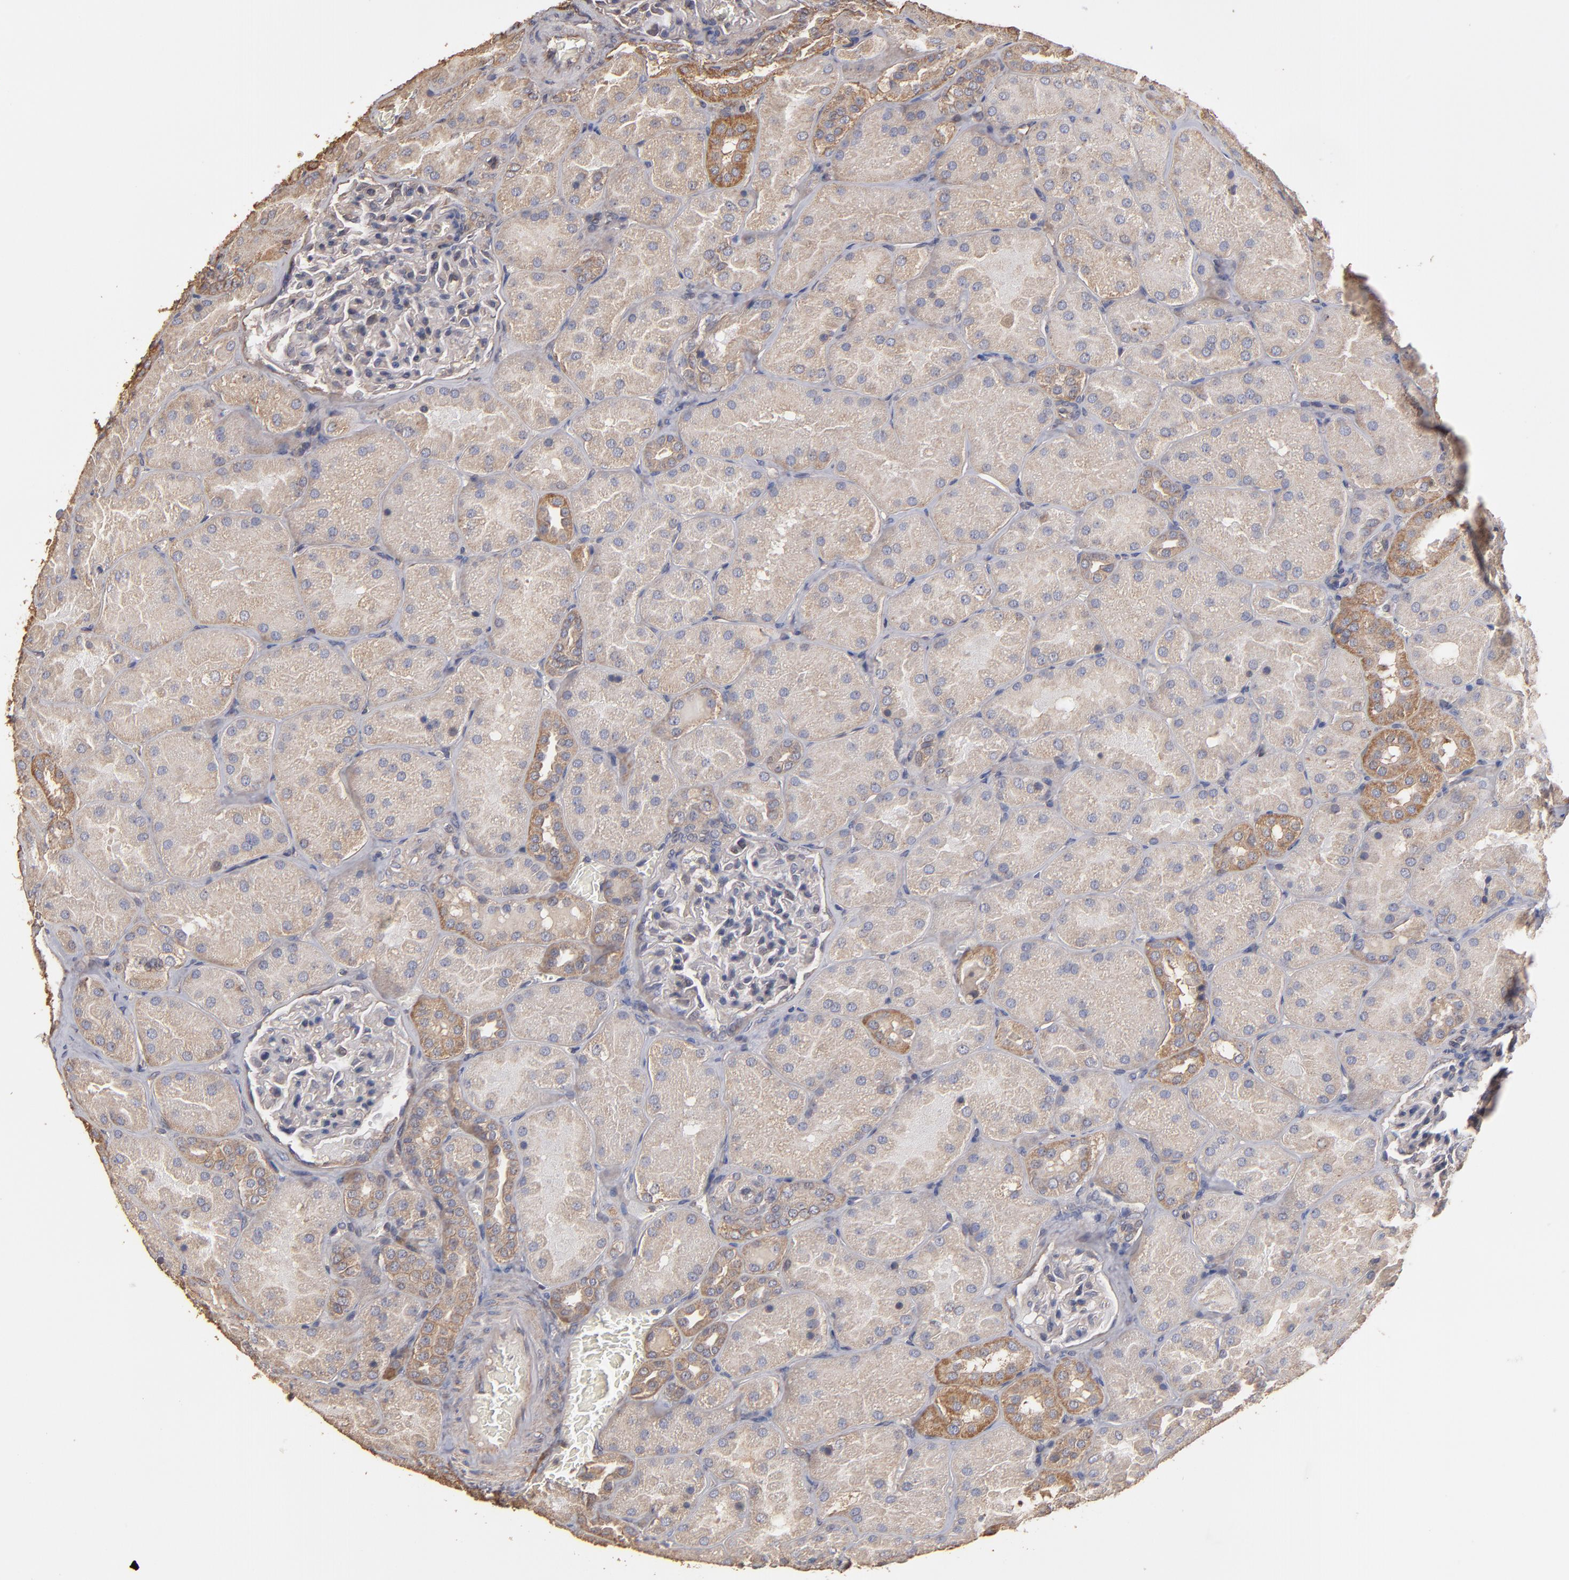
{"staining": {"intensity": "weak", "quantity": "<25%", "location": "nuclear"}, "tissue": "kidney", "cell_type": "Cells in glomeruli", "image_type": "normal", "snomed": [{"axis": "morphology", "description": "Normal tissue, NOS"}, {"axis": "topography", "description": "Kidney"}], "caption": "The immunohistochemistry (IHC) histopathology image has no significant staining in cells in glomeruli of kidney.", "gene": "DMD", "patient": {"sex": "male", "age": 28}}